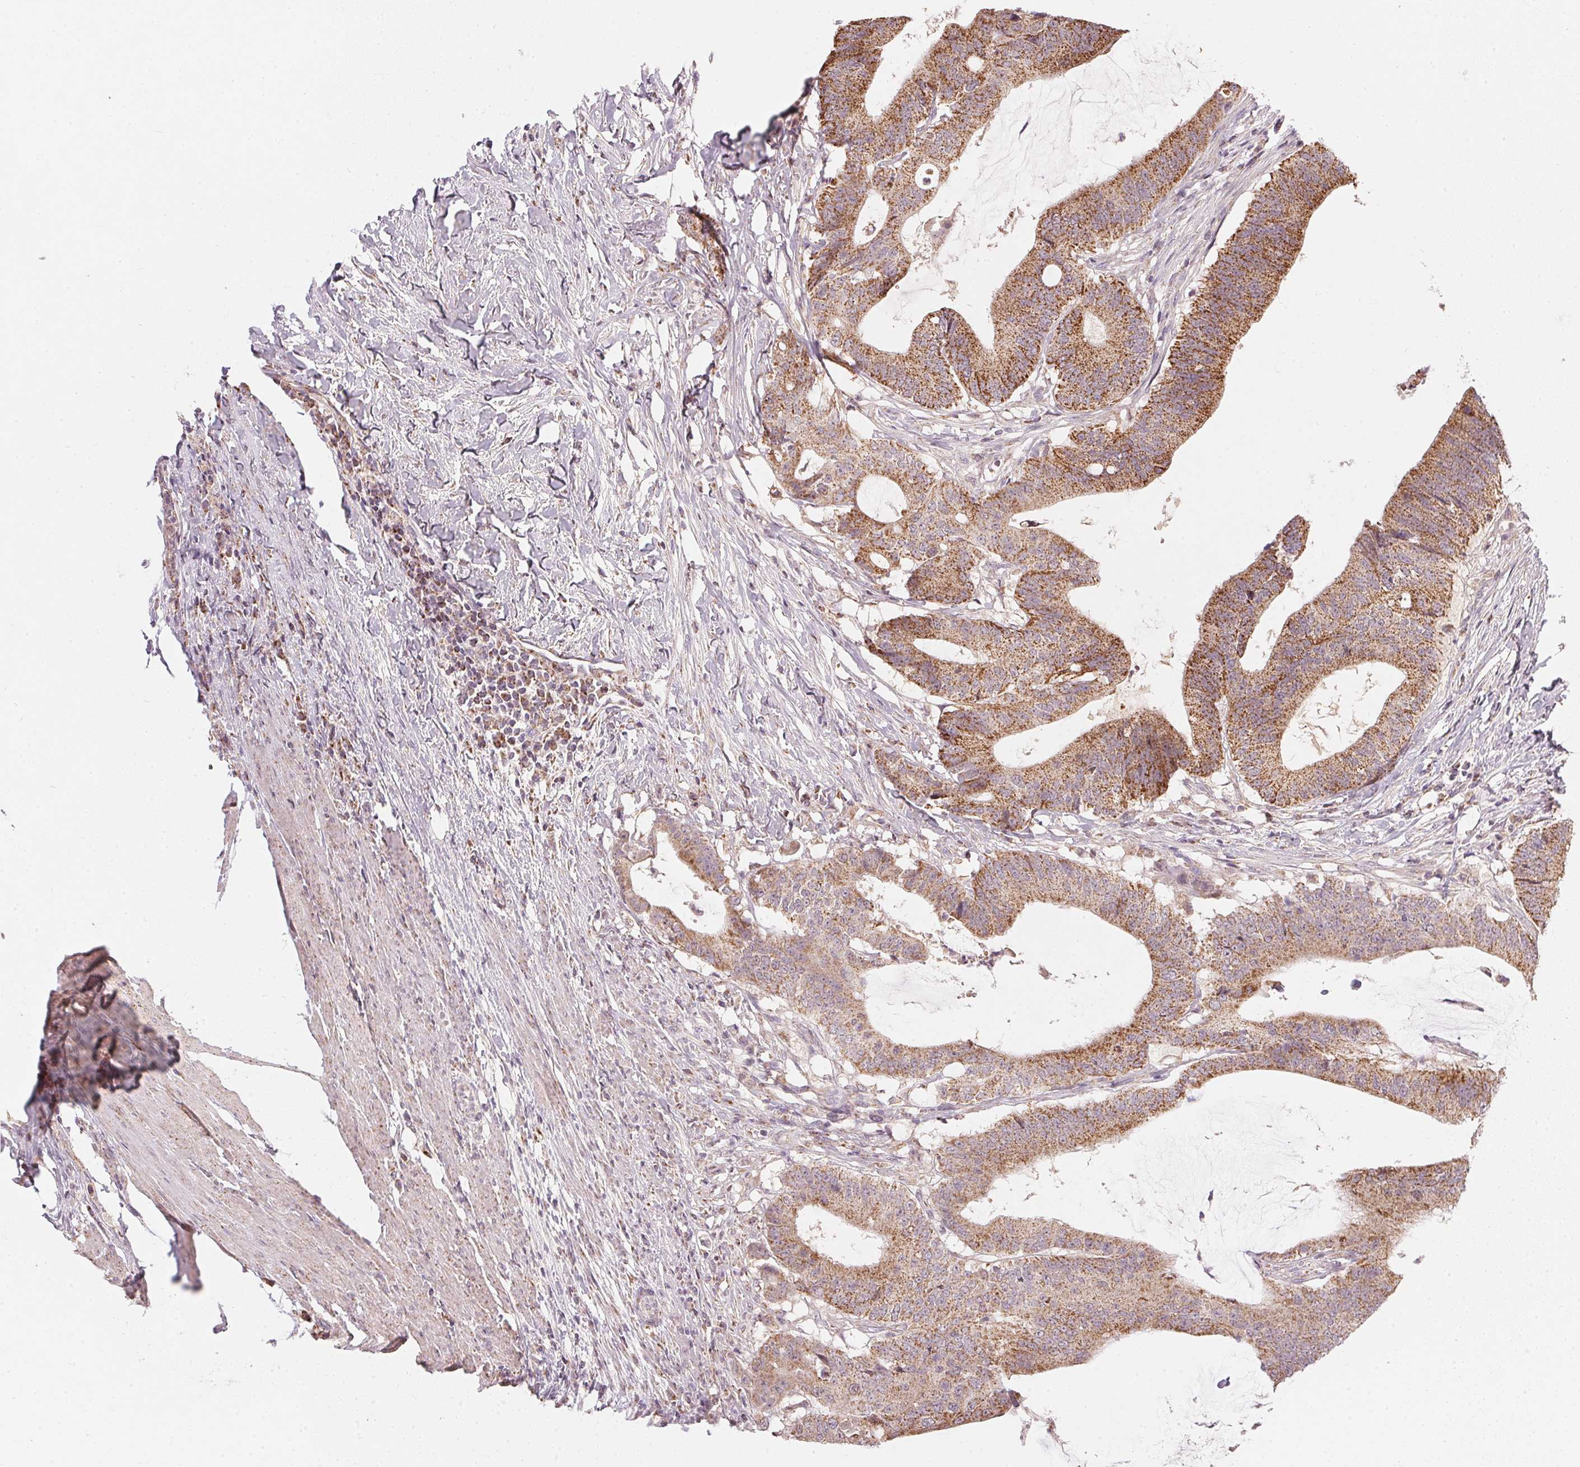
{"staining": {"intensity": "strong", "quantity": ">75%", "location": "cytoplasmic/membranous"}, "tissue": "colorectal cancer", "cell_type": "Tumor cells", "image_type": "cancer", "snomed": [{"axis": "morphology", "description": "Adenocarcinoma, NOS"}, {"axis": "topography", "description": "Colon"}], "caption": "Immunohistochemistry (IHC) of adenocarcinoma (colorectal) exhibits high levels of strong cytoplasmic/membranous staining in about >75% of tumor cells. (DAB (3,3'-diaminobenzidine) = brown stain, brightfield microscopy at high magnification).", "gene": "COQ7", "patient": {"sex": "female", "age": 43}}